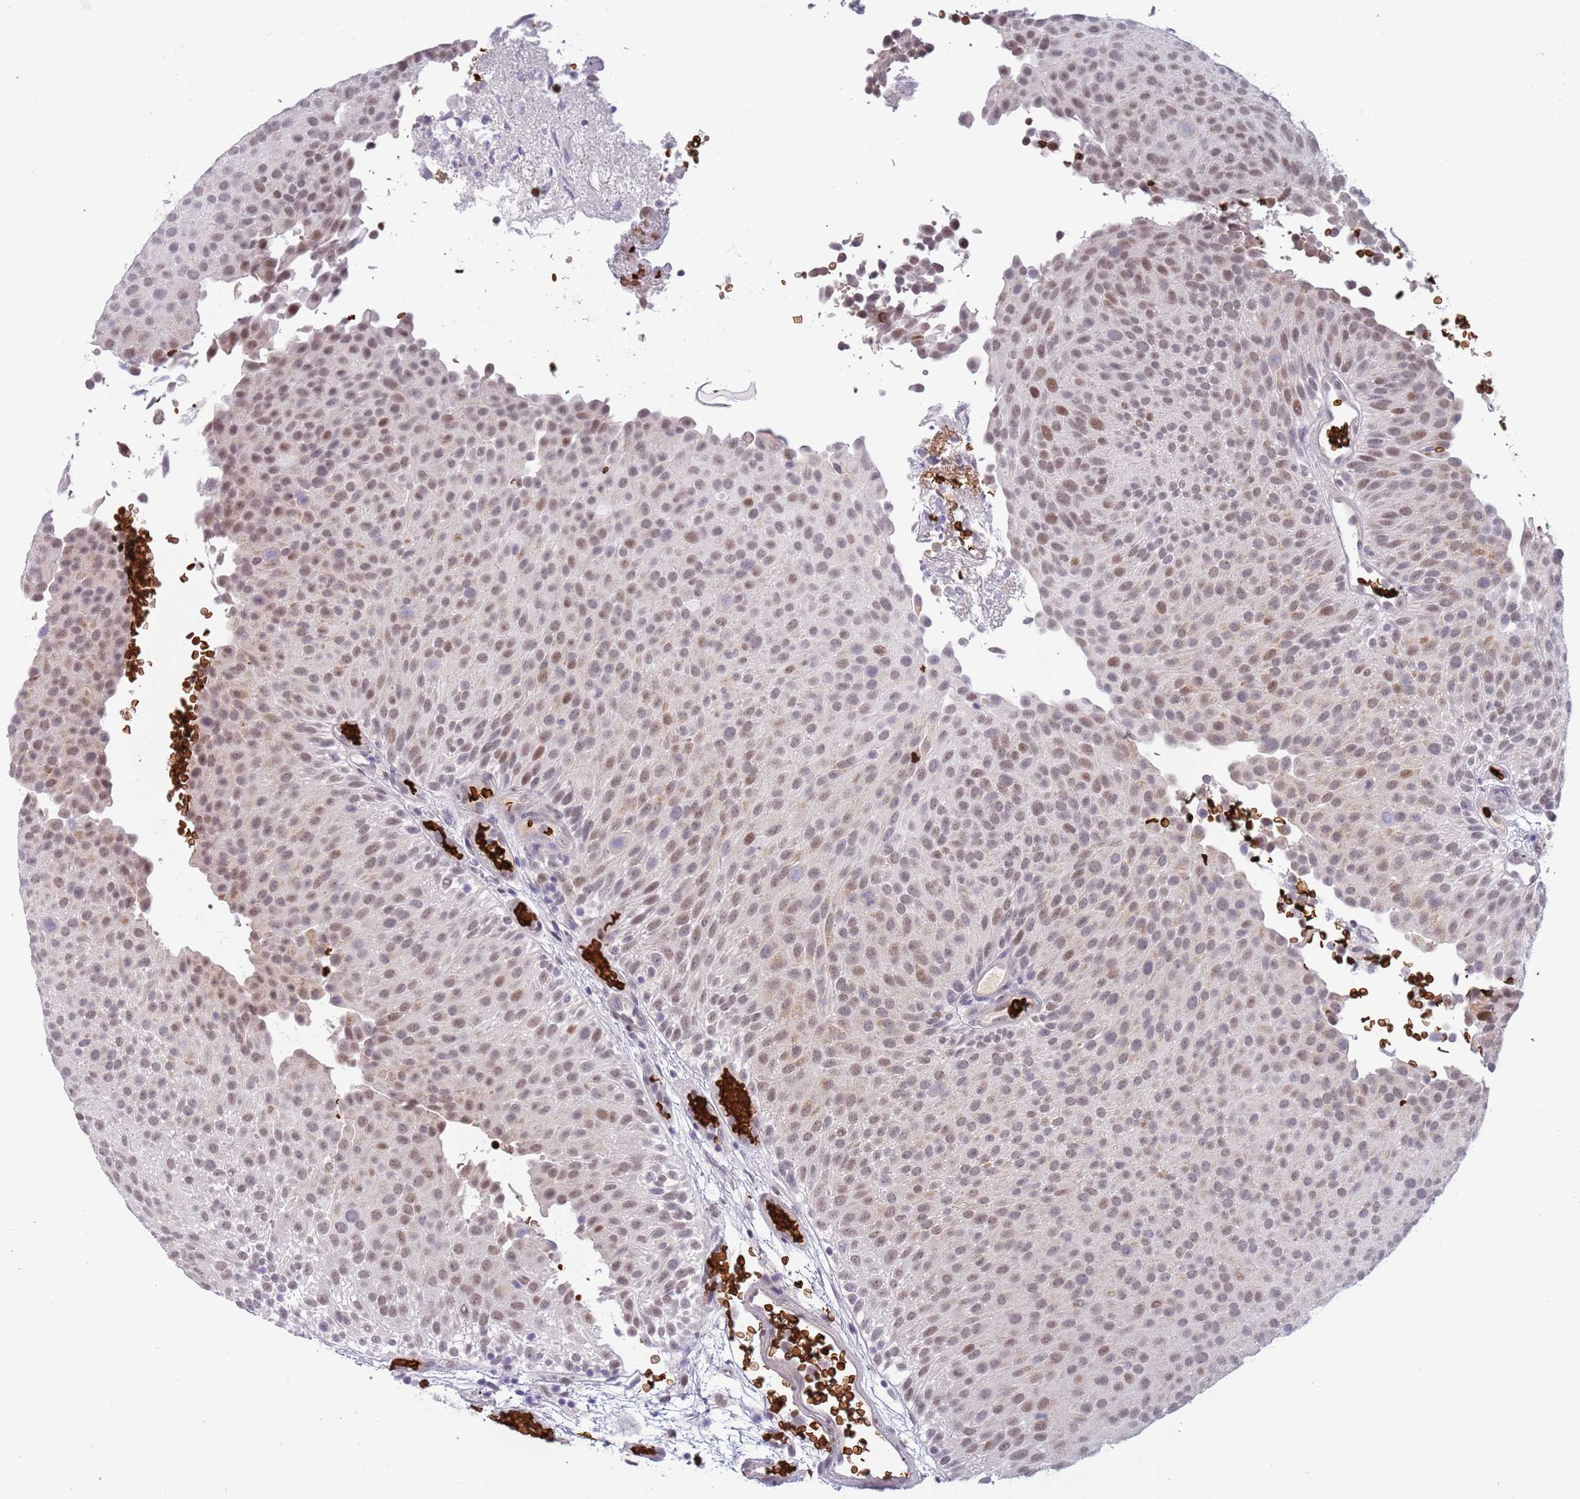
{"staining": {"intensity": "moderate", "quantity": ">75%", "location": "nuclear"}, "tissue": "urothelial cancer", "cell_type": "Tumor cells", "image_type": "cancer", "snomed": [{"axis": "morphology", "description": "Urothelial carcinoma, Low grade"}, {"axis": "topography", "description": "Urinary bladder"}], "caption": "Urothelial carcinoma (low-grade) stained with a protein marker demonstrates moderate staining in tumor cells.", "gene": "LYPD6B", "patient": {"sex": "male", "age": 78}}